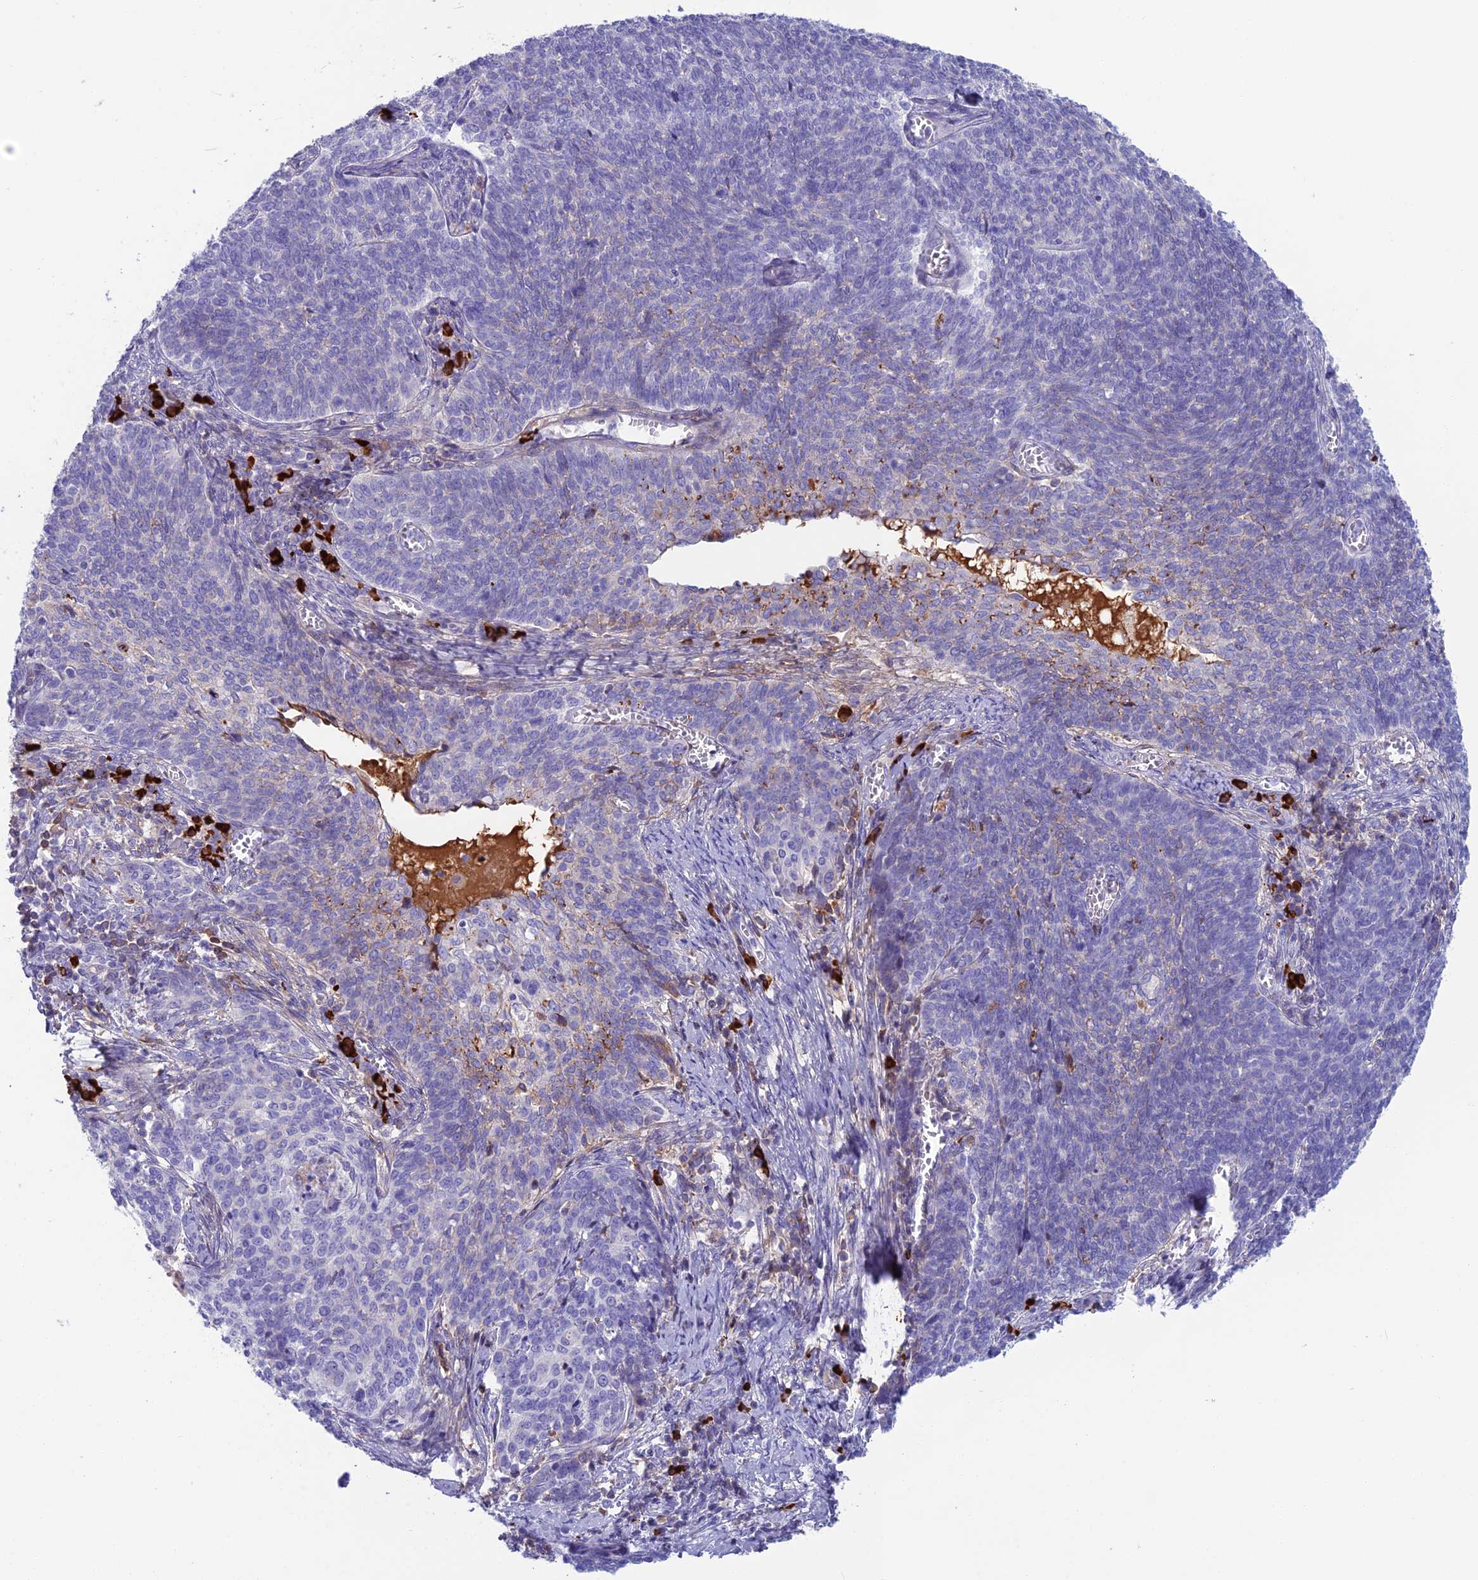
{"staining": {"intensity": "negative", "quantity": "none", "location": "none"}, "tissue": "cervical cancer", "cell_type": "Tumor cells", "image_type": "cancer", "snomed": [{"axis": "morphology", "description": "Squamous cell carcinoma, NOS"}, {"axis": "topography", "description": "Cervix"}], "caption": "The image exhibits no significant expression in tumor cells of cervical cancer. (Stains: DAB (3,3'-diaminobenzidine) immunohistochemistry with hematoxylin counter stain, Microscopy: brightfield microscopy at high magnification).", "gene": "SNAP91", "patient": {"sex": "female", "age": 39}}